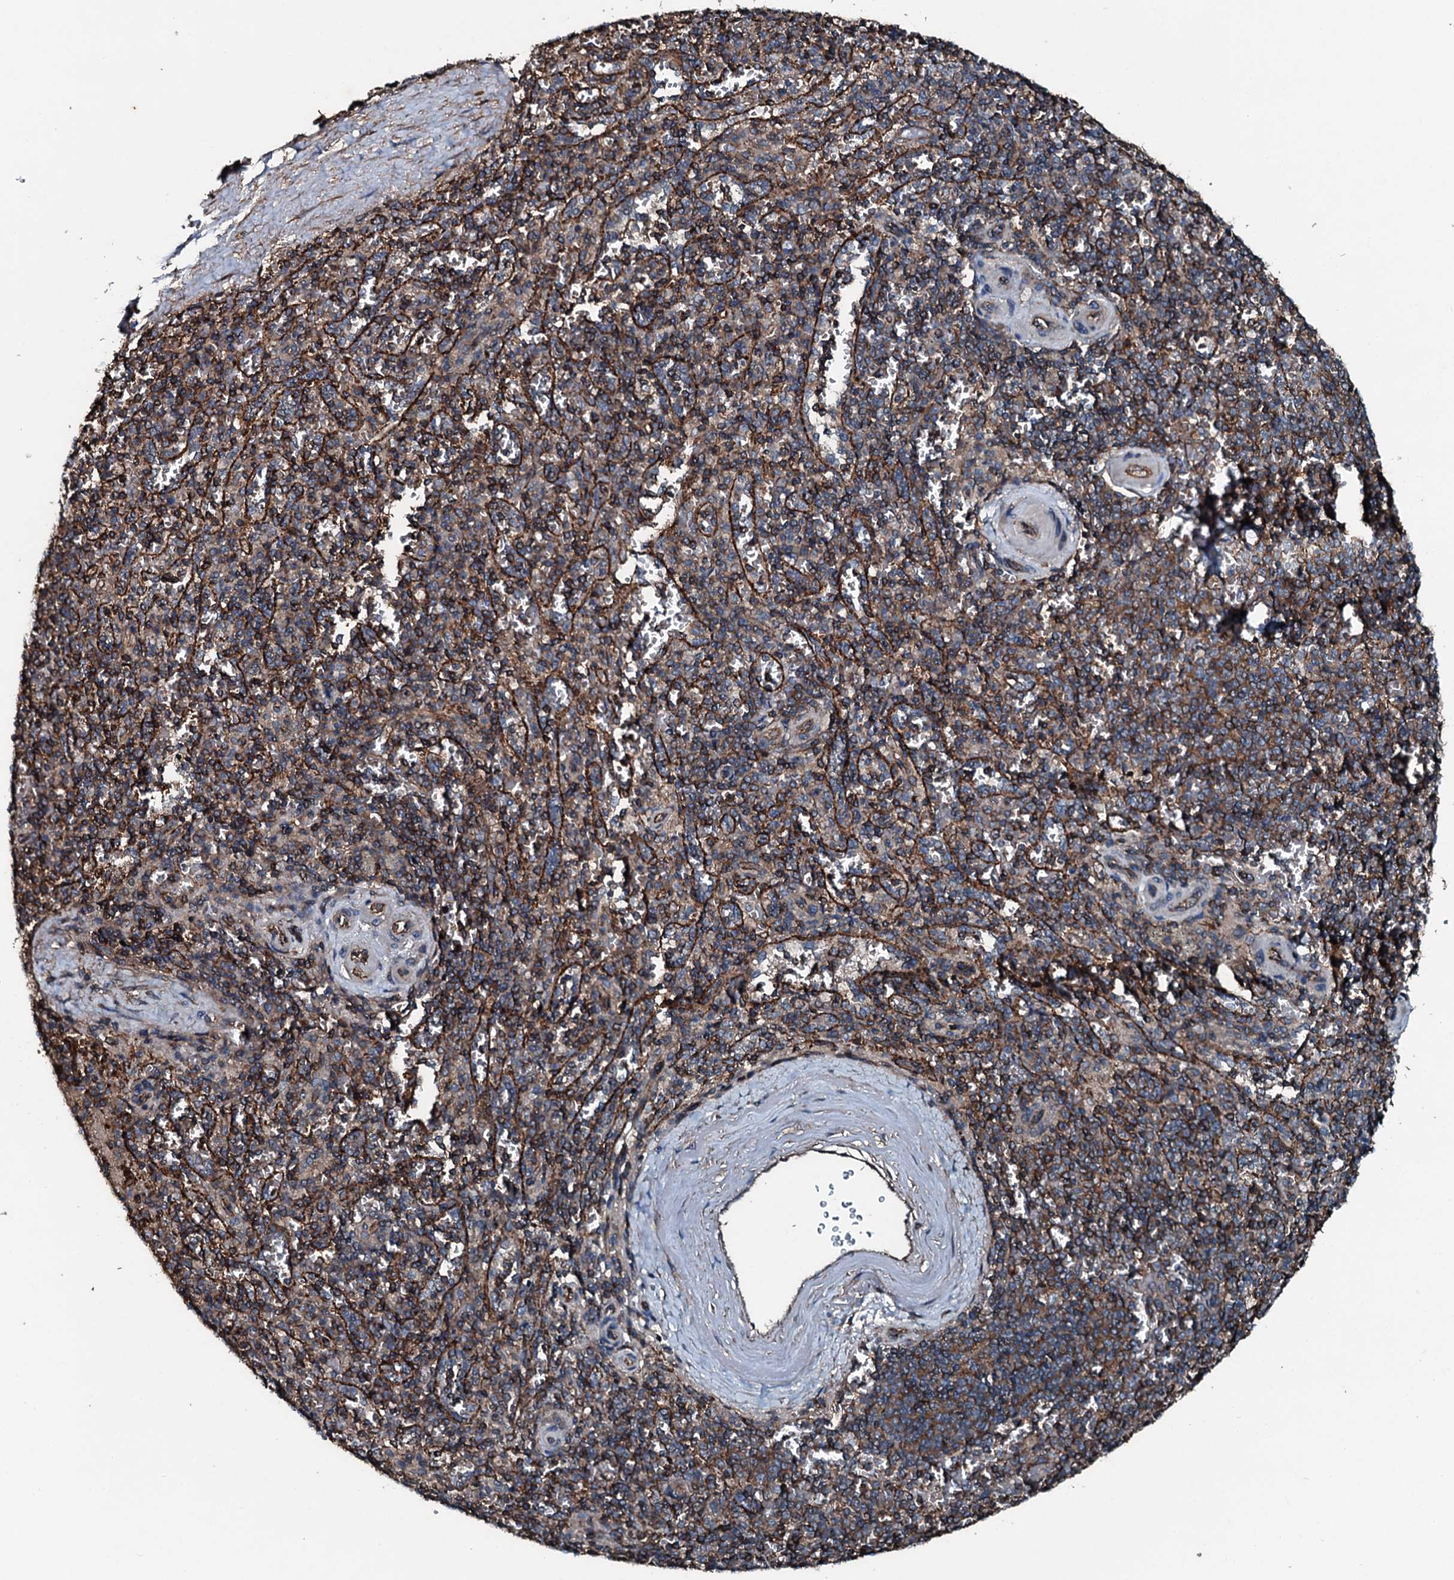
{"staining": {"intensity": "moderate", "quantity": "25%-75%", "location": "cytoplasmic/membranous"}, "tissue": "spleen", "cell_type": "Cells in red pulp", "image_type": "normal", "snomed": [{"axis": "morphology", "description": "Normal tissue, NOS"}, {"axis": "topography", "description": "Spleen"}], "caption": "Protein staining of benign spleen demonstrates moderate cytoplasmic/membranous staining in approximately 25%-75% of cells in red pulp. (Brightfield microscopy of DAB IHC at high magnification).", "gene": "SLC25A38", "patient": {"sex": "male", "age": 82}}